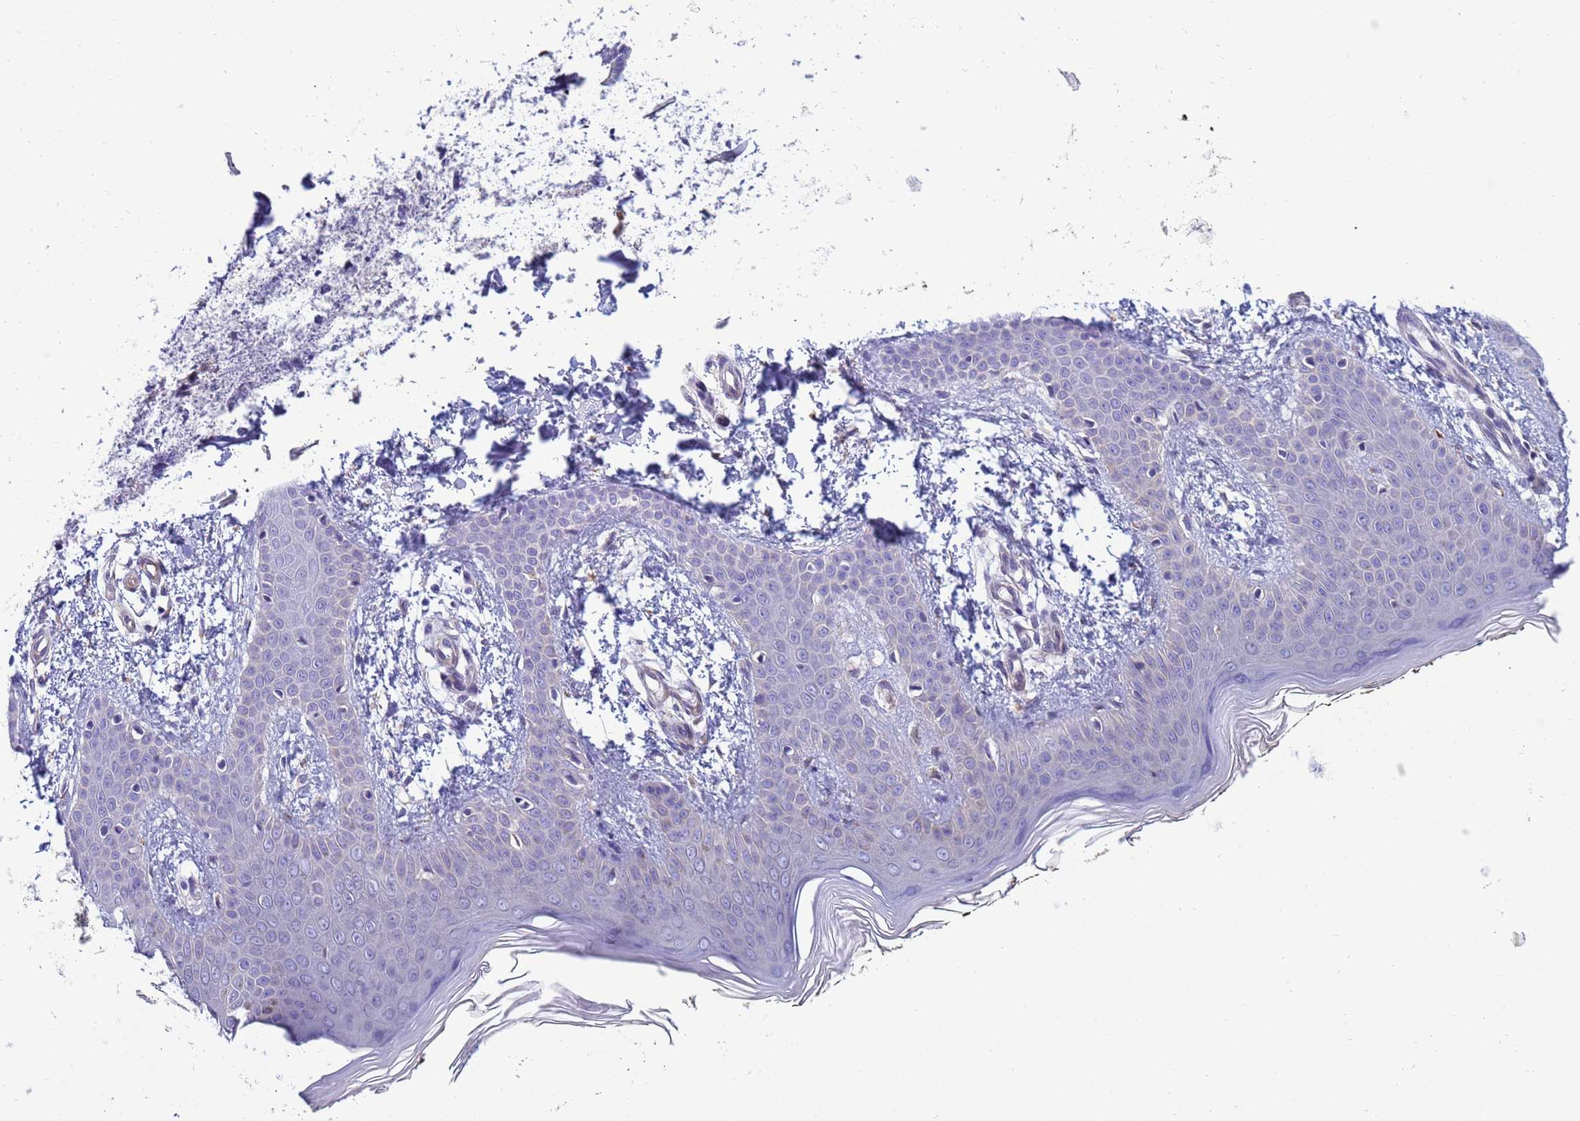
{"staining": {"intensity": "negative", "quantity": "none", "location": "none"}, "tissue": "skin", "cell_type": "Fibroblasts", "image_type": "normal", "snomed": [{"axis": "morphology", "description": "Normal tissue, NOS"}, {"axis": "topography", "description": "Skin"}], "caption": "Fibroblasts are negative for protein expression in normal human skin. (DAB immunohistochemistry (IHC) visualized using brightfield microscopy, high magnification).", "gene": "TRPC6", "patient": {"sex": "male", "age": 36}}